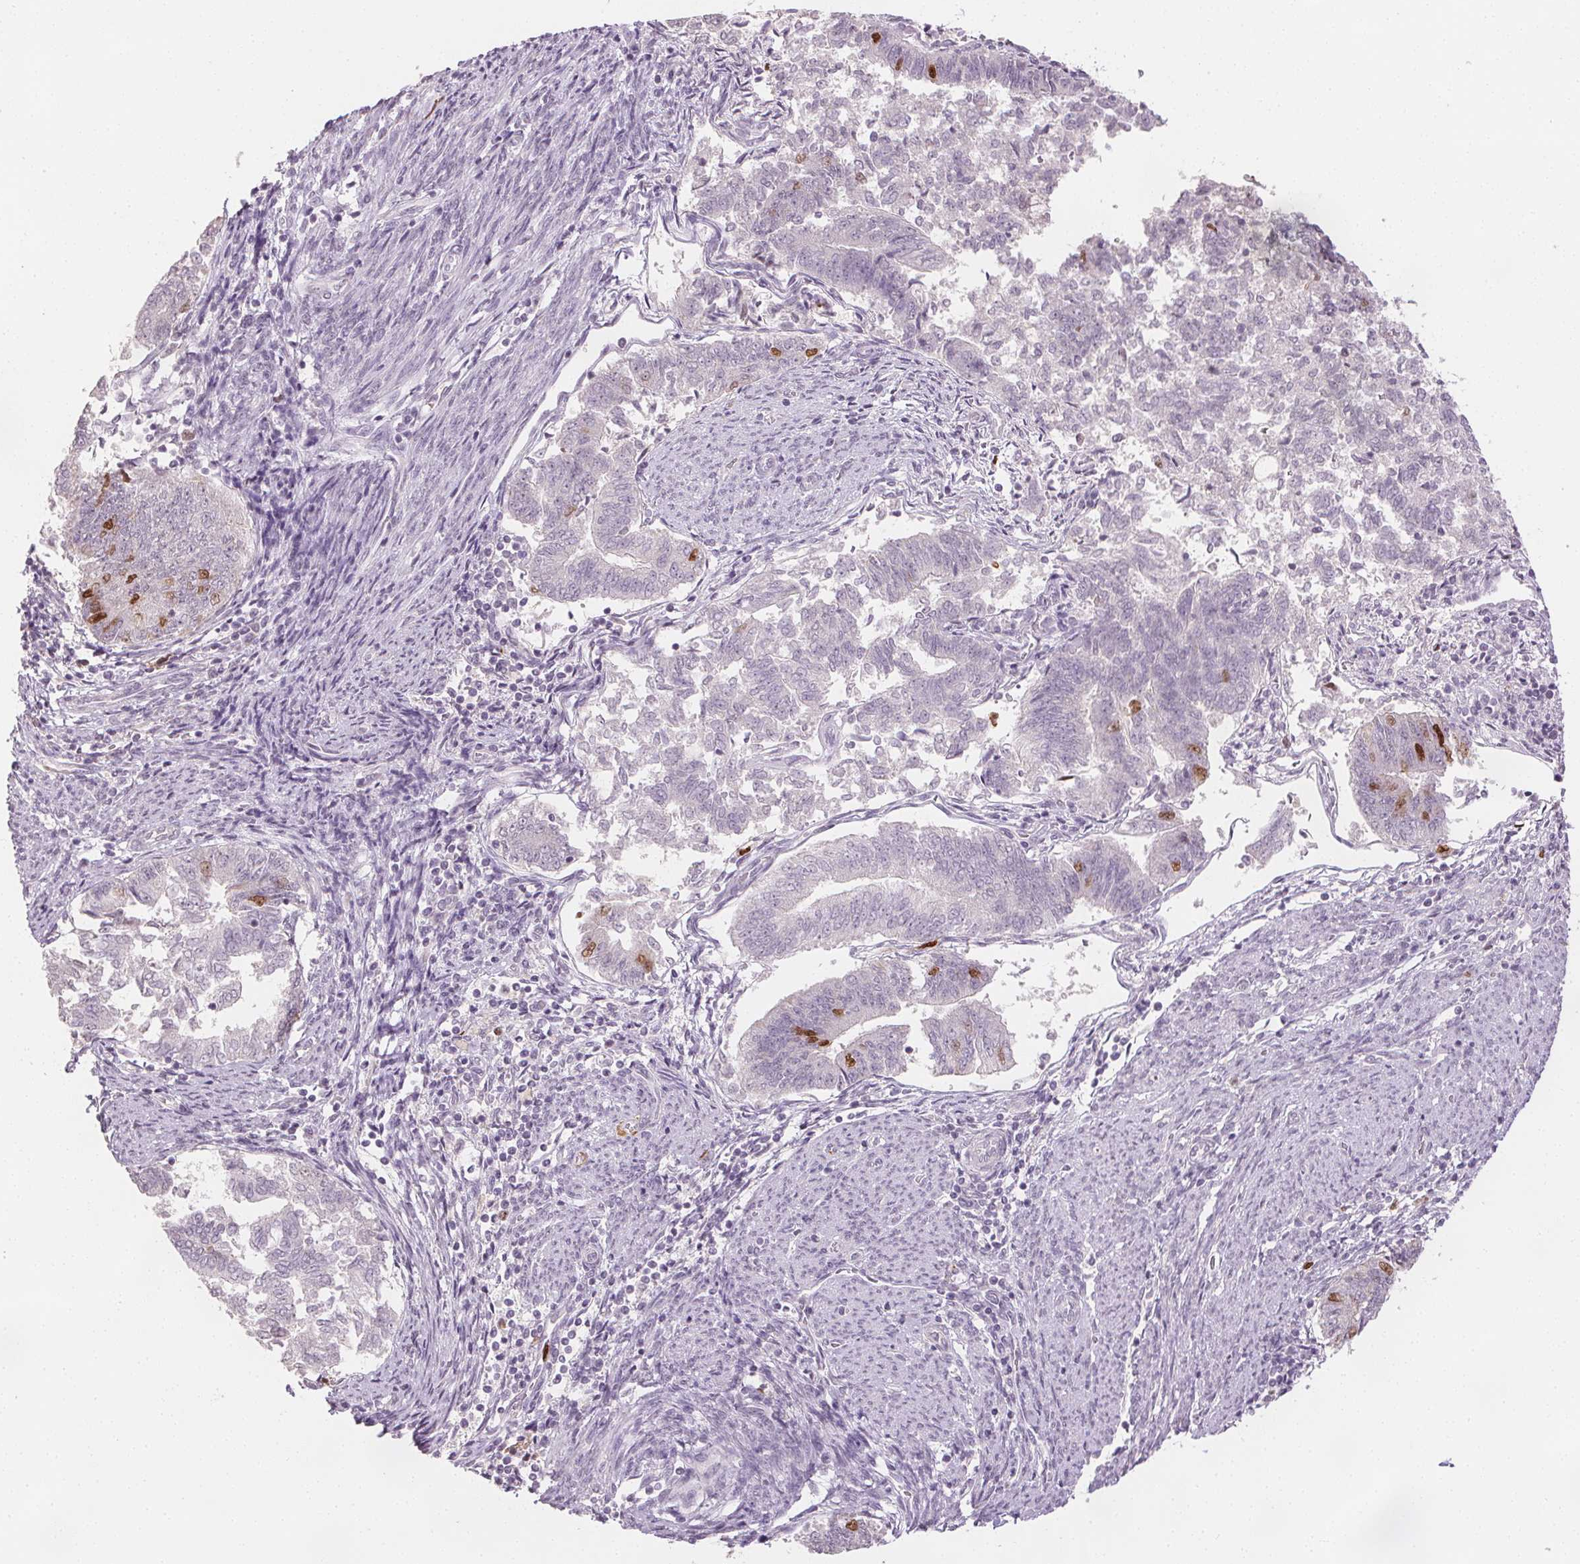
{"staining": {"intensity": "moderate", "quantity": "<25%", "location": "nuclear"}, "tissue": "endometrial cancer", "cell_type": "Tumor cells", "image_type": "cancer", "snomed": [{"axis": "morphology", "description": "Adenocarcinoma, NOS"}, {"axis": "topography", "description": "Endometrium"}], "caption": "High-magnification brightfield microscopy of endometrial cancer (adenocarcinoma) stained with DAB (brown) and counterstained with hematoxylin (blue). tumor cells exhibit moderate nuclear staining is present in about<25% of cells. The staining was performed using DAB to visualize the protein expression in brown, while the nuclei were stained in blue with hematoxylin (Magnification: 20x).", "gene": "ANLN", "patient": {"sex": "female", "age": 65}}